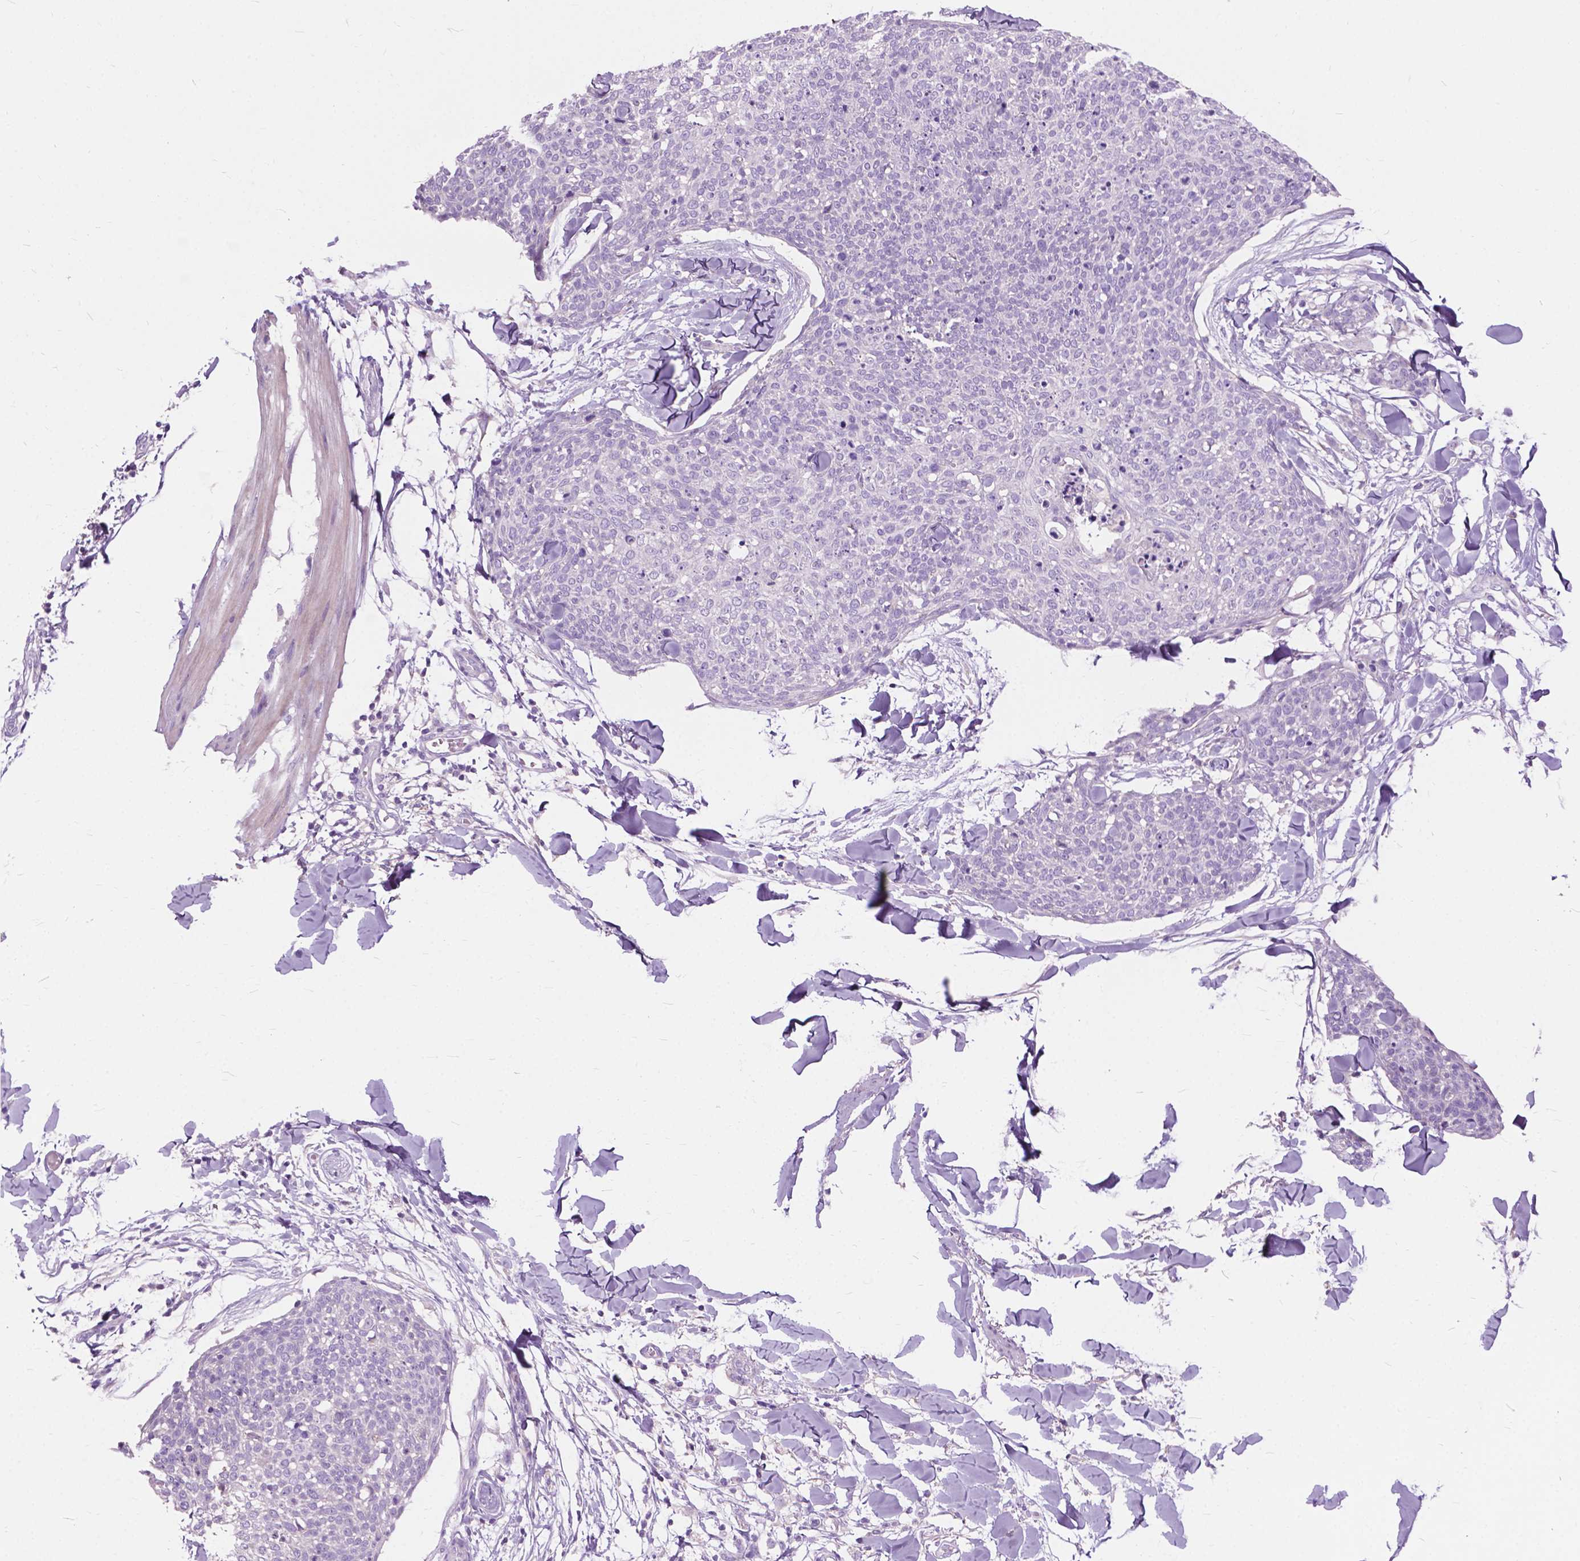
{"staining": {"intensity": "negative", "quantity": "none", "location": "none"}, "tissue": "skin cancer", "cell_type": "Tumor cells", "image_type": "cancer", "snomed": [{"axis": "morphology", "description": "Squamous cell carcinoma, NOS"}, {"axis": "topography", "description": "Skin"}, {"axis": "topography", "description": "Vulva"}], "caption": "Tumor cells are negative for protein expression in human skin squamous cell carcinoma.", "gene": "PRR35", "patient": {"sex": "female", "age": 75}}